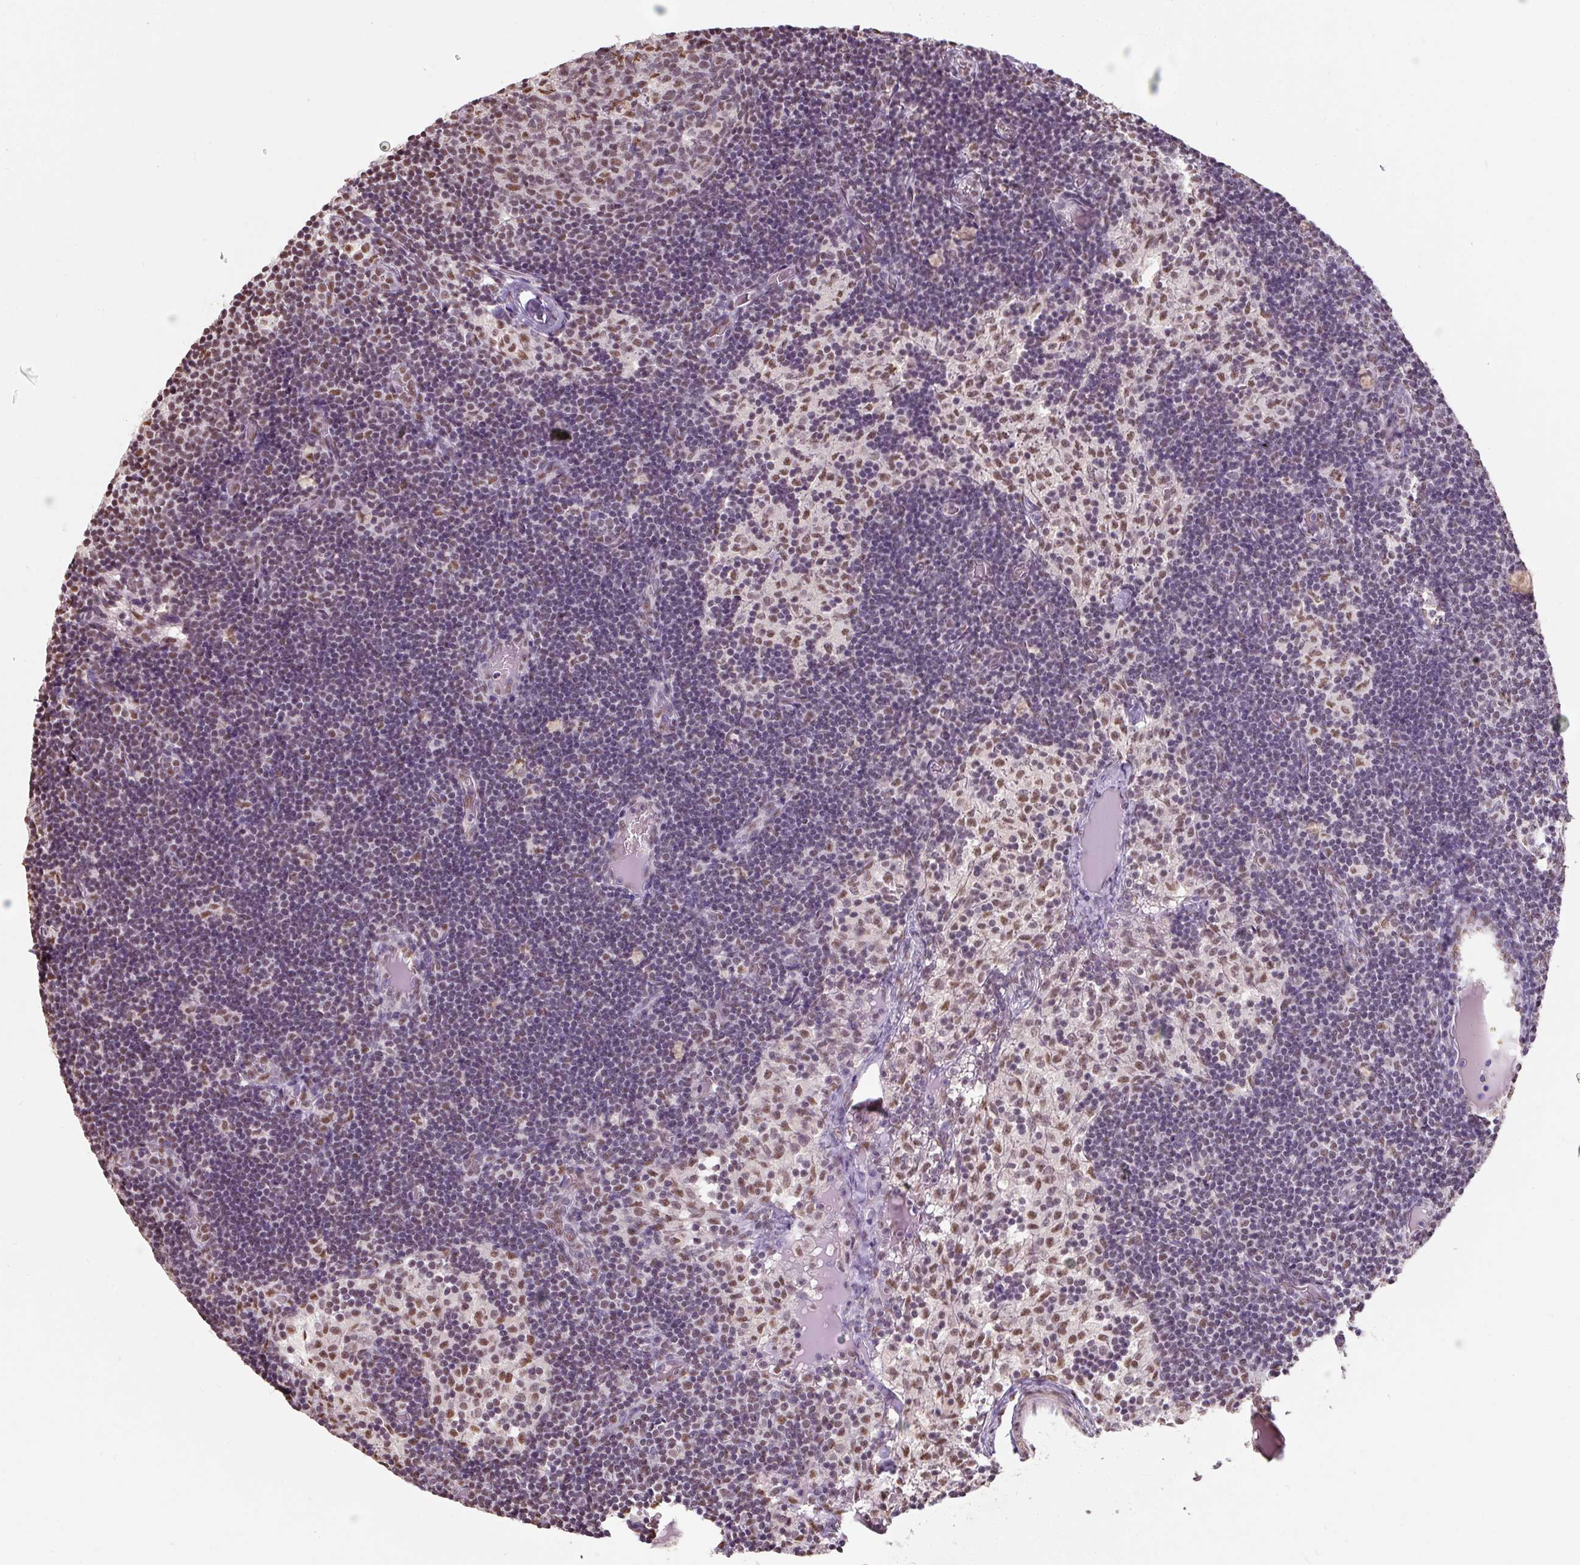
{"staining": {"intensity": "moderate", "quantity": "<25%", "location": "nuclear"}, "tissue": "lymph node", "cell_type": "Non-germinal center cells", "image_type": "normal", "snomed": [{"axis": "morphology", "description": "Normal tissue, NOS"}, {"axis": "topography", "description": "Lymph node"}], "caption": "Approximately <25% of non-germinal center cells in unremarkable lymph node display moderate nuclear protein positivity as visualized by brown immunohistochemical staining.", "gene": "ENSG00000291316", "patient": {"sex": "female", "age": 31}}